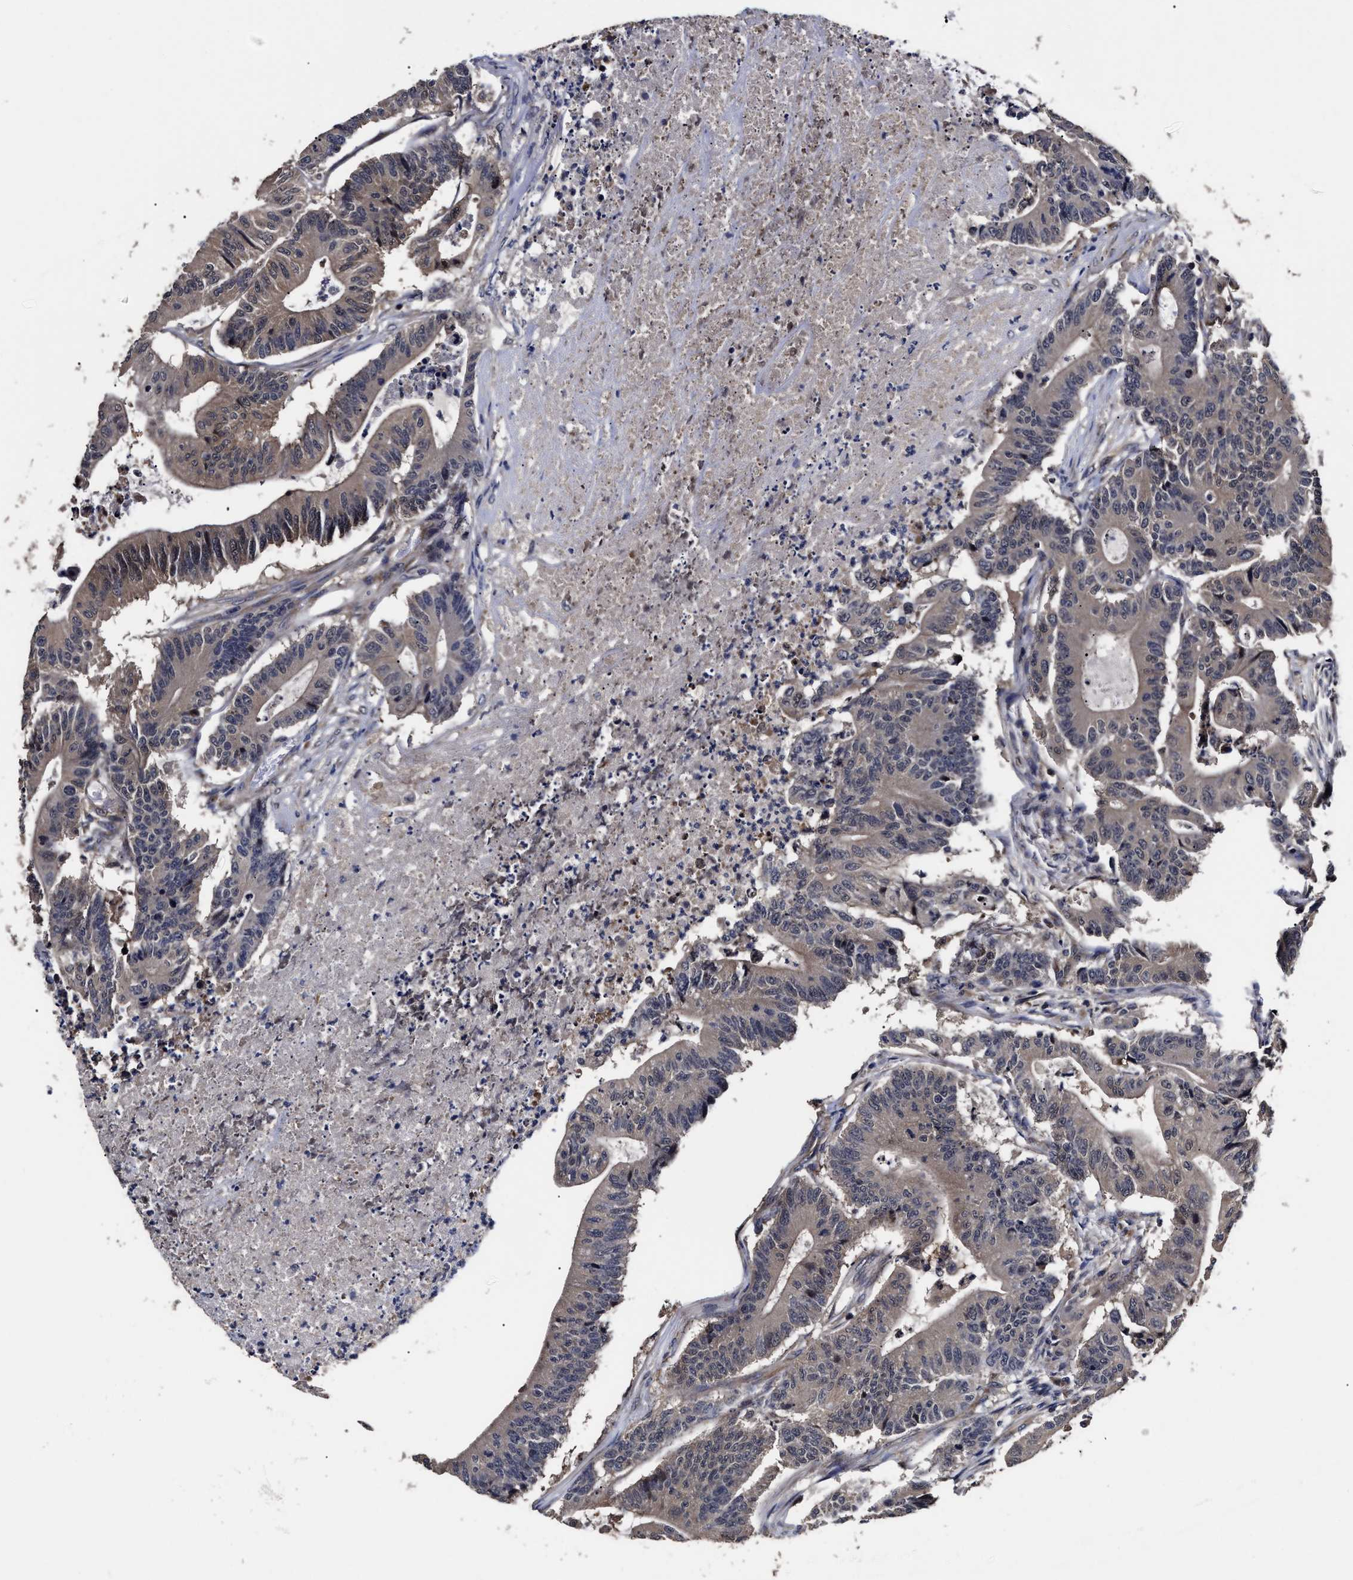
{"staining": {"intensity": "weak", "quantity": ">75%", "location": "cytoplasmic/membranous"}, "tissue": "colorectal cancer", "cell_type": "Tumor cells", "image_type": "cancer", "snomed": [{"axis": "morphology", "description": "Adenocarcinoma, NOS"}, {"axis": "topography", "description": "Colon"}], "caption": "A brown stain highlights weak cytoplasmic/membranous expression of a protein in colorectal adenocarcinoma tumor cells.", "gene": "SOCS5", "patient": {"sex": "female", "age": 84}}